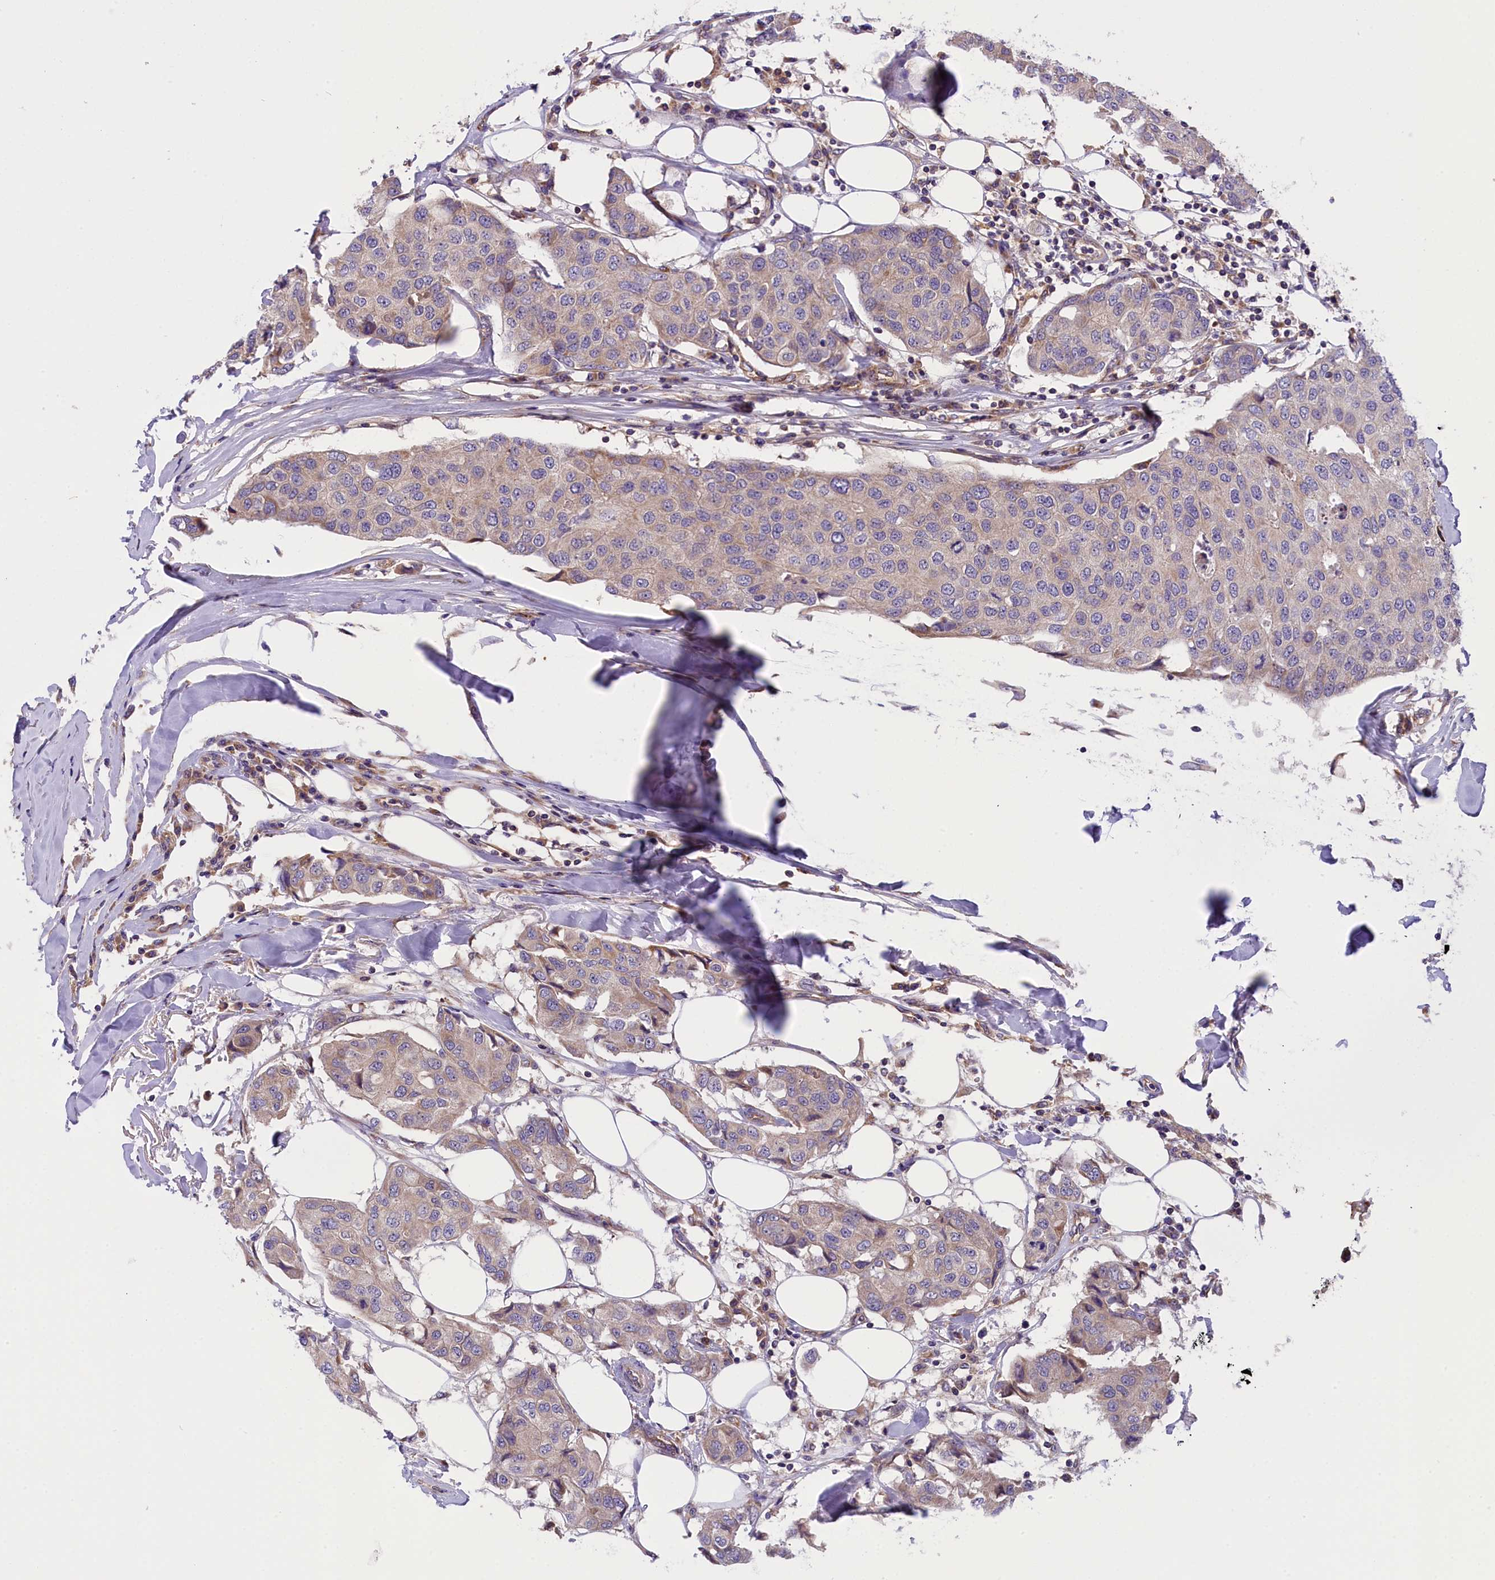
{"staining": {"intensity": "weak", "quantity": "<25%", "location": "cytoplasmic/membranous"}, "tissue": "breast cancer", "cell_type": "Tumor cells", "image_type": "cancer", "snomed": [{"axis": "morphology", "description": "Duct carcinoma"}, {"axis": "topography", "description": "Breast"}], "caption": "This is a photomicrograph of IHC staining of intraductal carcinoma (breast), which shows no positivity in tumor cells. Brightfield microscopy of IHC stained with DAB (3,3'-diaminobenzidine) (brown) and hematoxylin (blue), captured at high magnification.", "gene": "DNAJB9", "patient": {"sex": "female", "age": 80}}